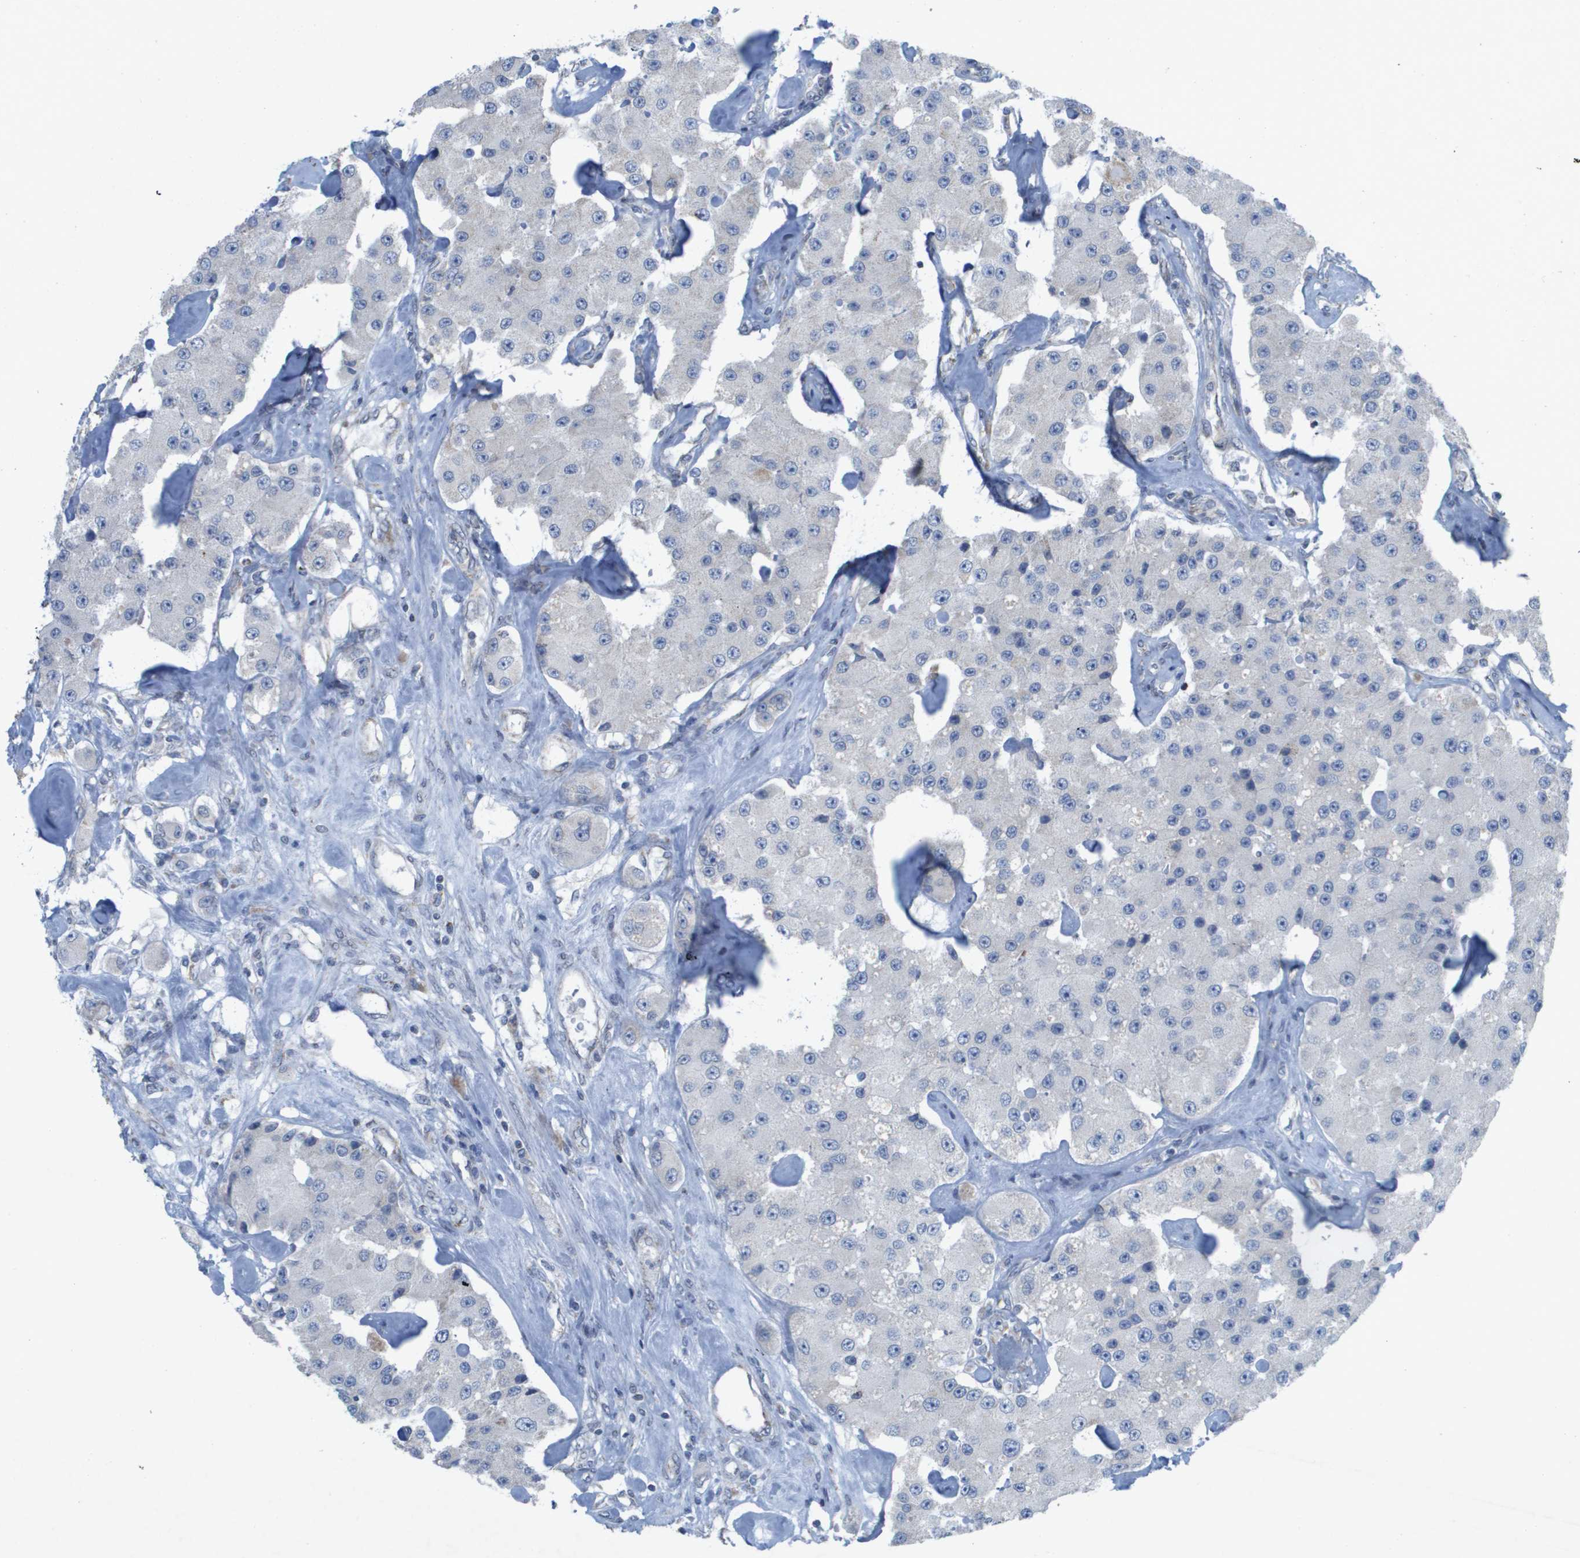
{"staining": {"intensity": "negative", "quantity": "none", "location": "none"}, "tissue": "carcinoid", "cell_type": "Tumor cells", "image_type": "cancer", "snomed": [{"axis": "morphology", "description": "Carcinoid, malignant, NOS"}, {"axis": "topography", "description": "Pancreas"}], "caption": "High magnification brightfield microscopy of carcinoid stained with DAB (3,3'-diaminobenzidine) (brown) and counterstained with hematoxylin (blue): tumor cells show no significant expression. The staining is performed using DAB brown chromogen with nuclei counter-stained in using hematoxylin.", "gene": "TMEM223", "patient": {"sex": "male", "age": 41}}